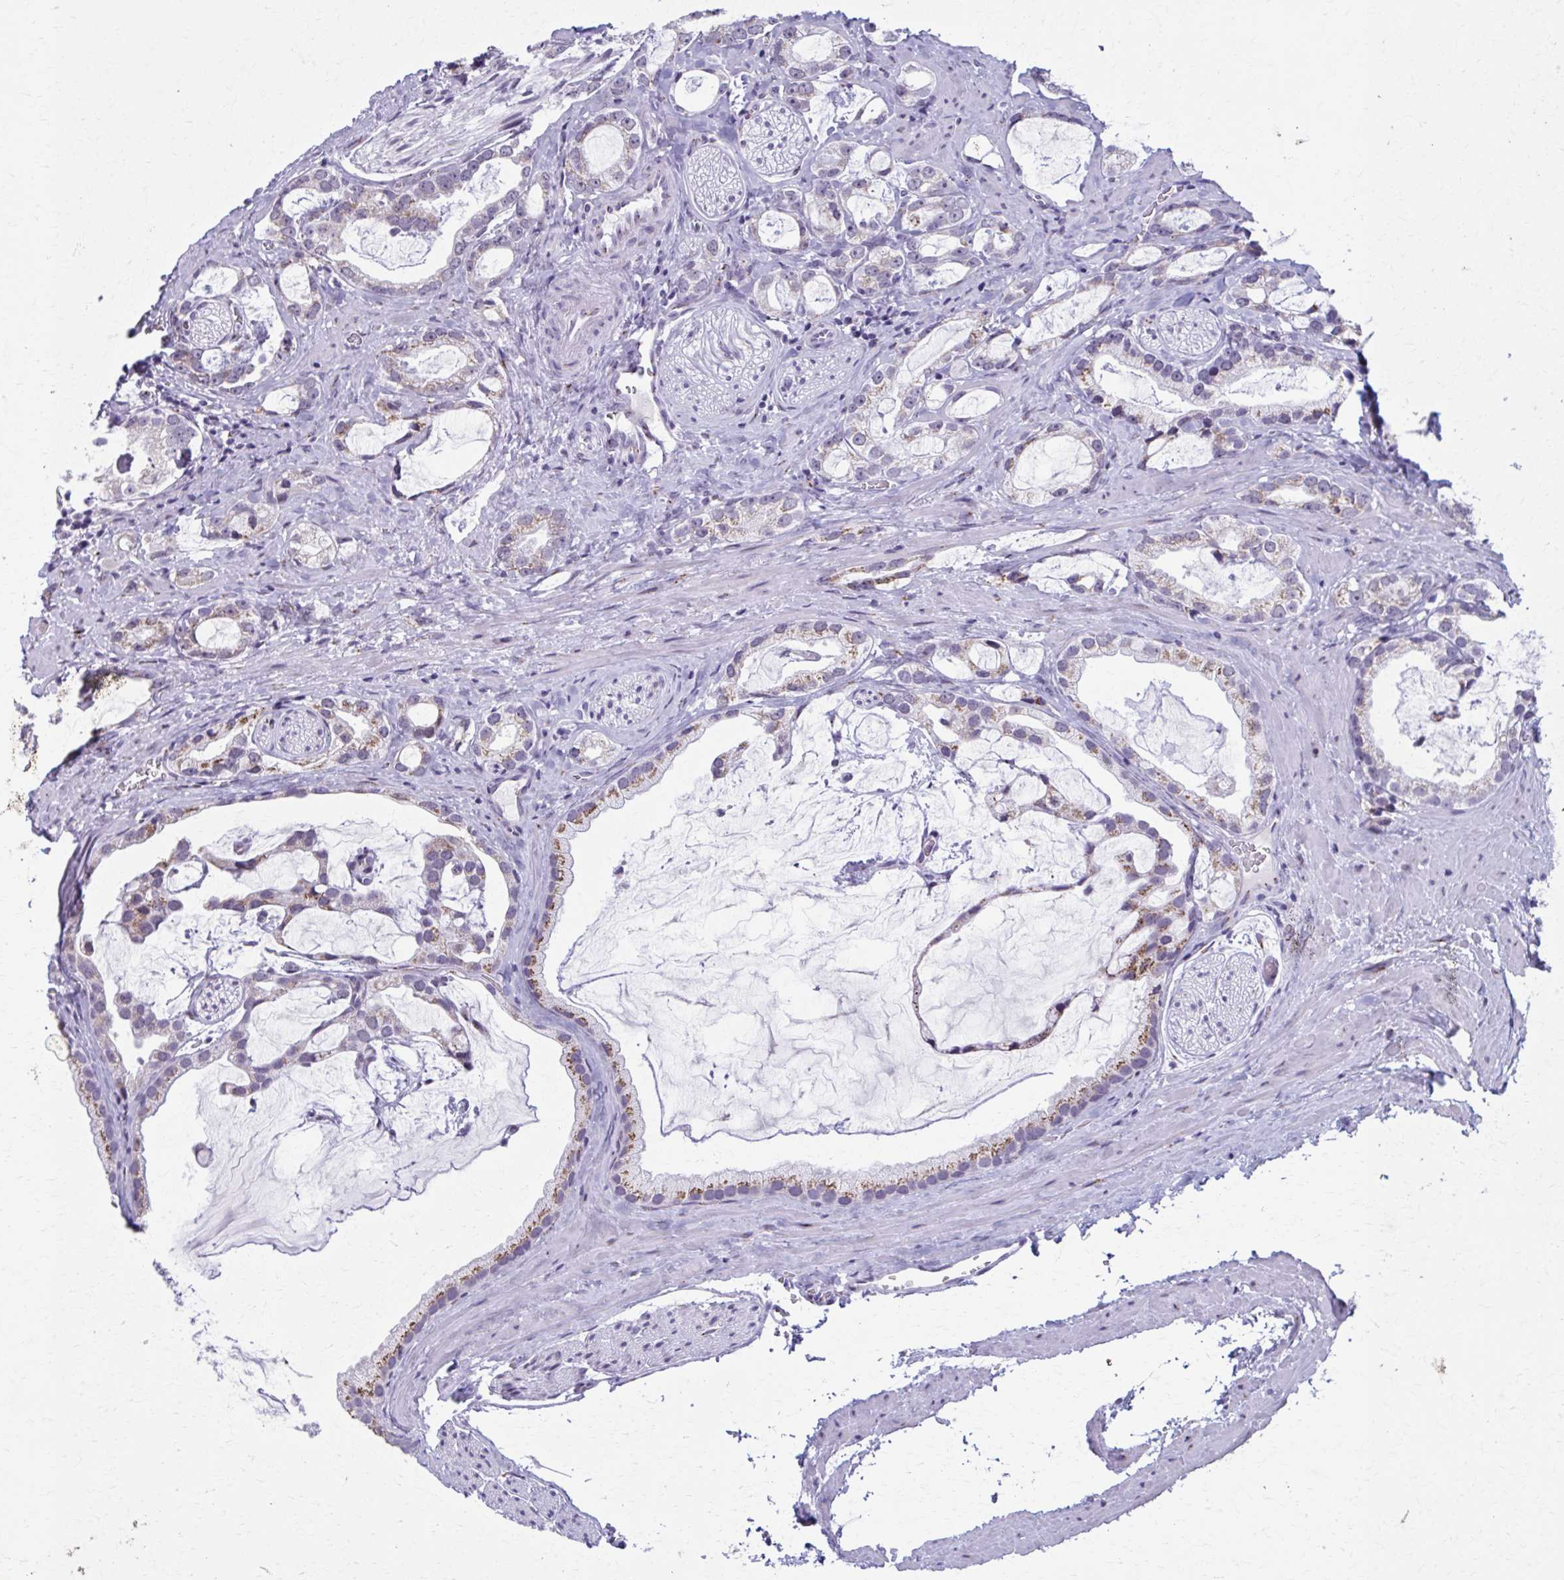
{"staining": {"intensity": "moderate", "quantity": "<25%", "location": "cytoplasmic/membranous"}, "tissue": "prostate cancer", "cell_type": "Tumor cells", "image_type": "cancer", "snomed": [{"axis": "morphology", "description": "Adenocarcinoma, Medium grade"}, {"axis": "topography", "description": "Prostate"}], "caption": "IHC of prostate cancer demonstrates low levels of moderate cytoplasmic/membranous positivity in approximately <25% of tumor cells.", "gene": "ZNF682", "patient": {"sex": "male", "age": 57}}